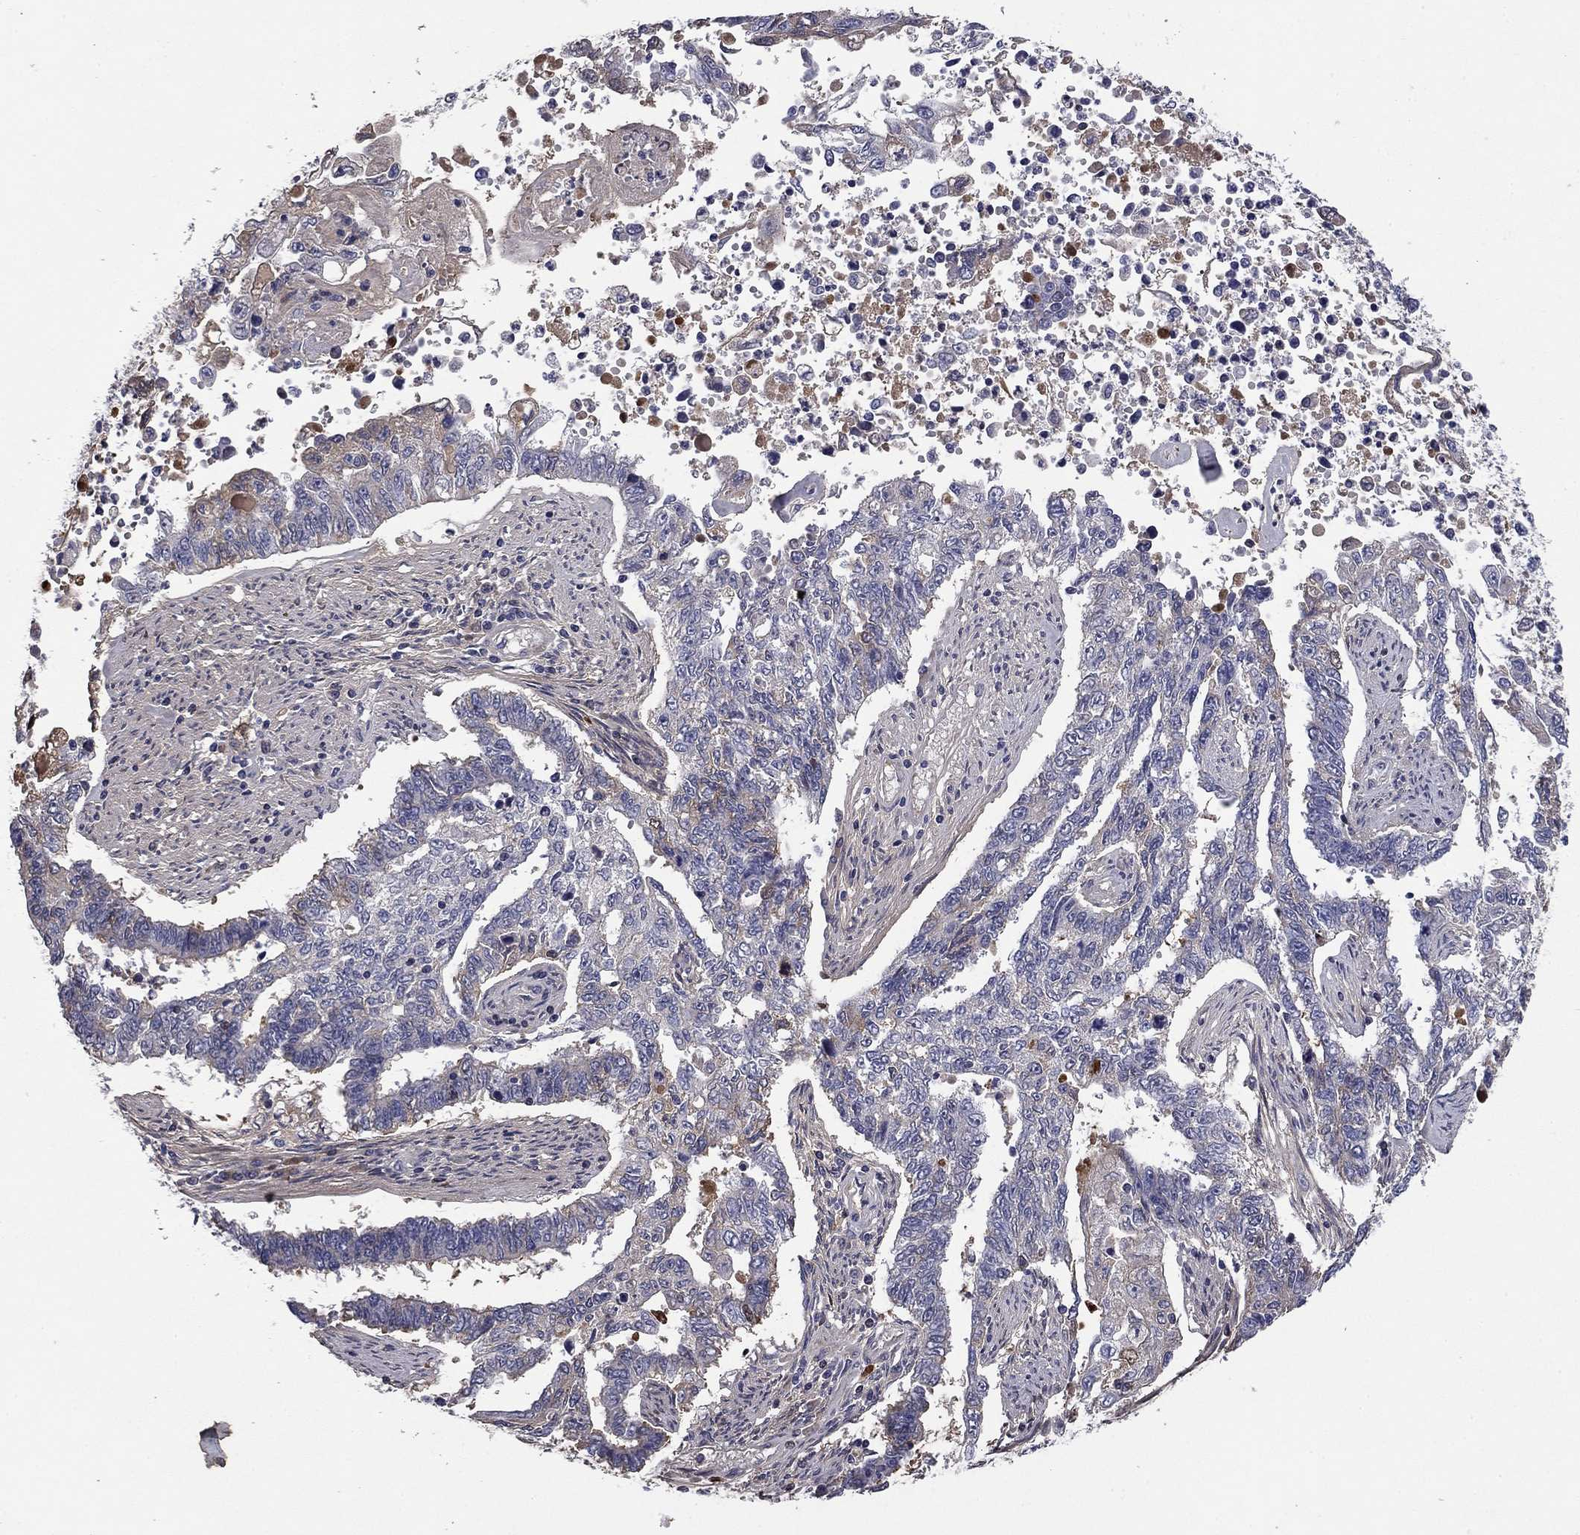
{"staining": {"intensity": "negative", "quantity": "none", "location": "none"}, "tissue": "endometrial cancer", "cell_type": "Tumor cells", "image_type": "cancer", "snomed": [{"axis": "morphology", "description": "Adenocarcinoma, NOS"}, {"axis": "topography", "description": "Uterus"}], "caption": "A high-resolution histopathology image shows immunohistochemistry staining of endometrial cancer (adenocarcinoma), which demonstrates no significant staining in tumor cells. Brightfield microscopy of IHC stained with DAB (3,3'-diaminobenzidine) (brown) and hematoxylin (blue), captured at high magnification.", "gene": "COL2A1", "patient": {"sex": "female", "age": 59}}